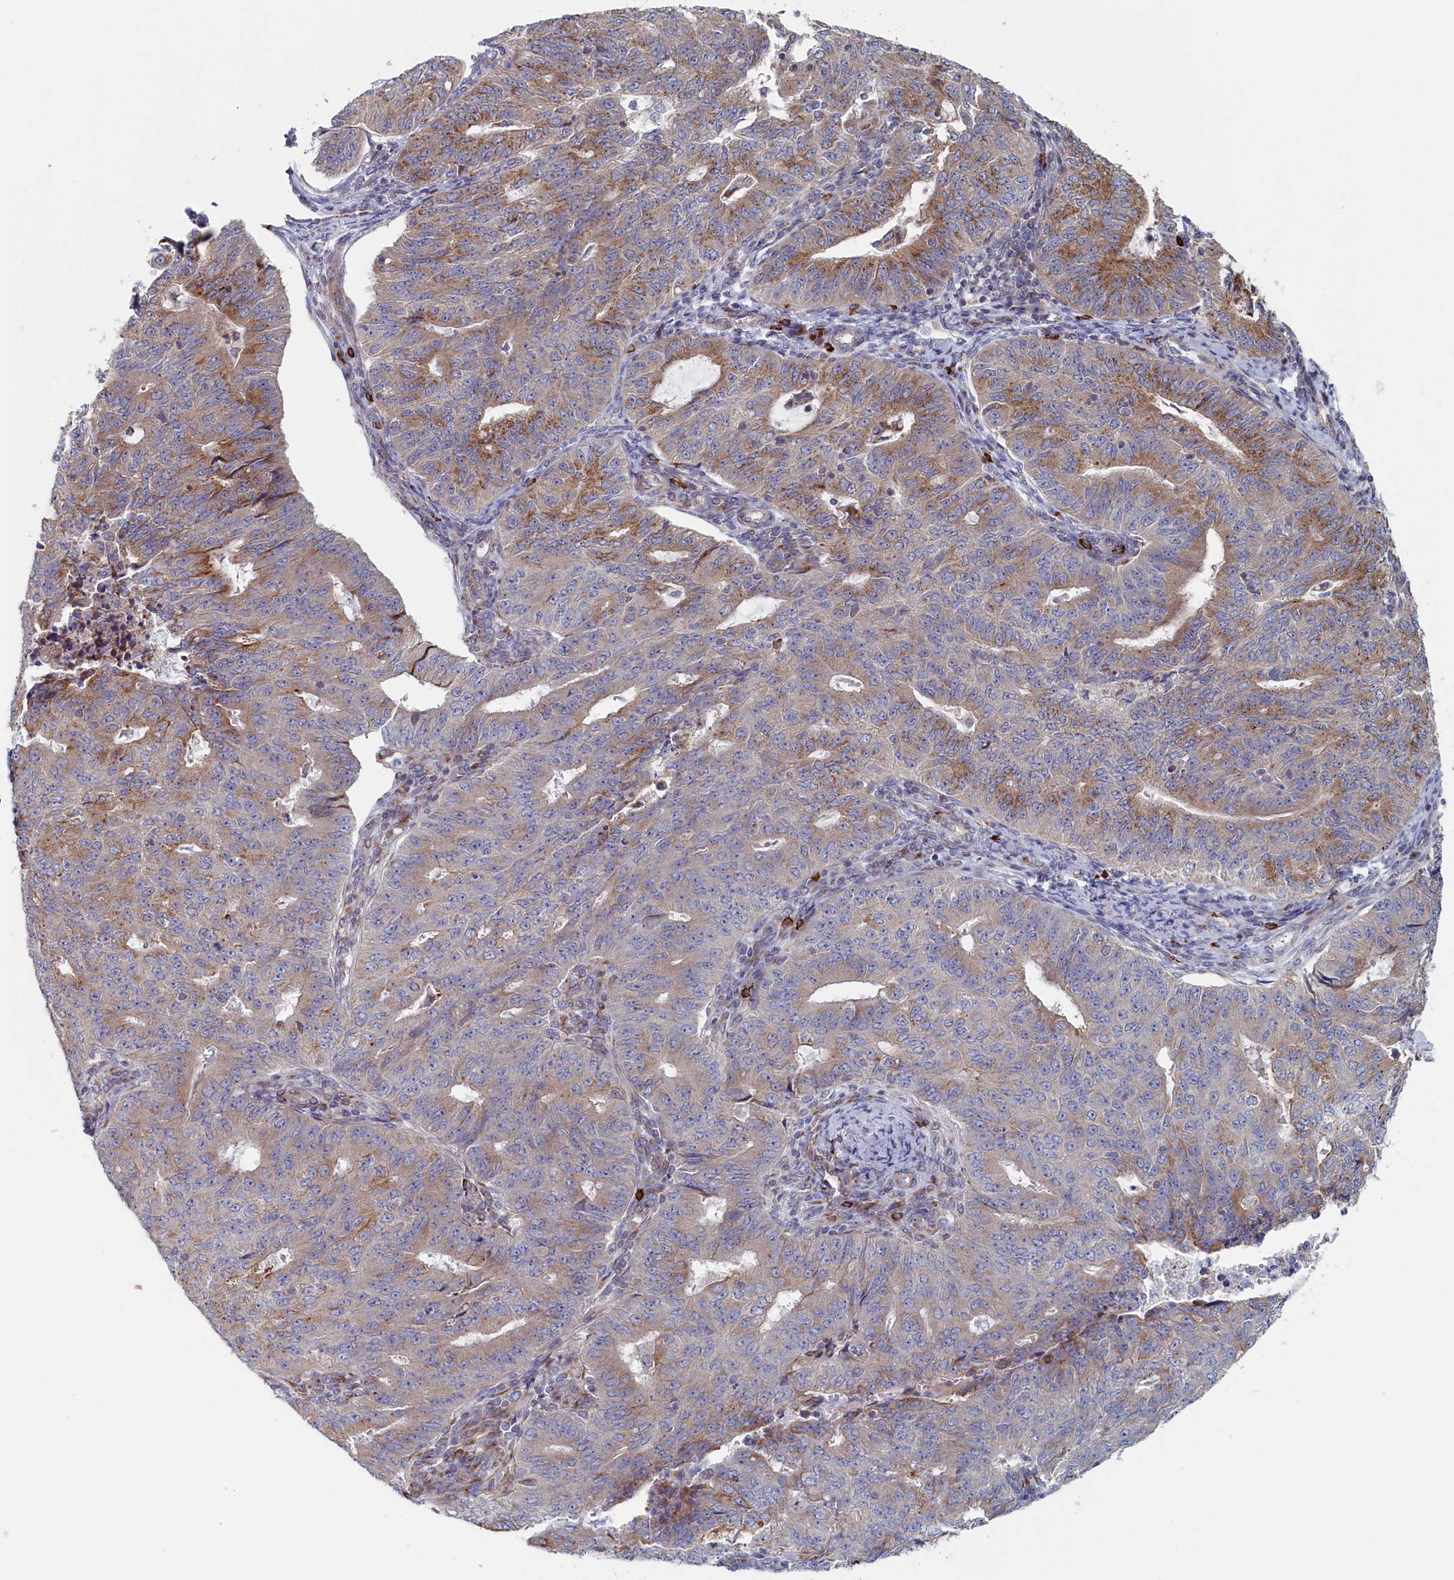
{"staining": {"intensity": "moderate", "quantity": "<25%", "location": "cytoplasmic/membranous"}, "tissue": "endometrial cancer", "cell_type": "Tumor cells", "image_type": "cancer", "snomed": [{"axis": "morphology", "description": "Adenocarcinoma, NOS"}, {"axis": "topography", "description": "Endometrium"}], "caption": "The image shows immunohistochemical staining of endometrial cancer (adenocarcinoma). There is moderate cytoplasmic/membranous staining is present in about <25% of tumor cells.", "gene": "MTFMT", "patient": {"sex": "female", "age": 32}}